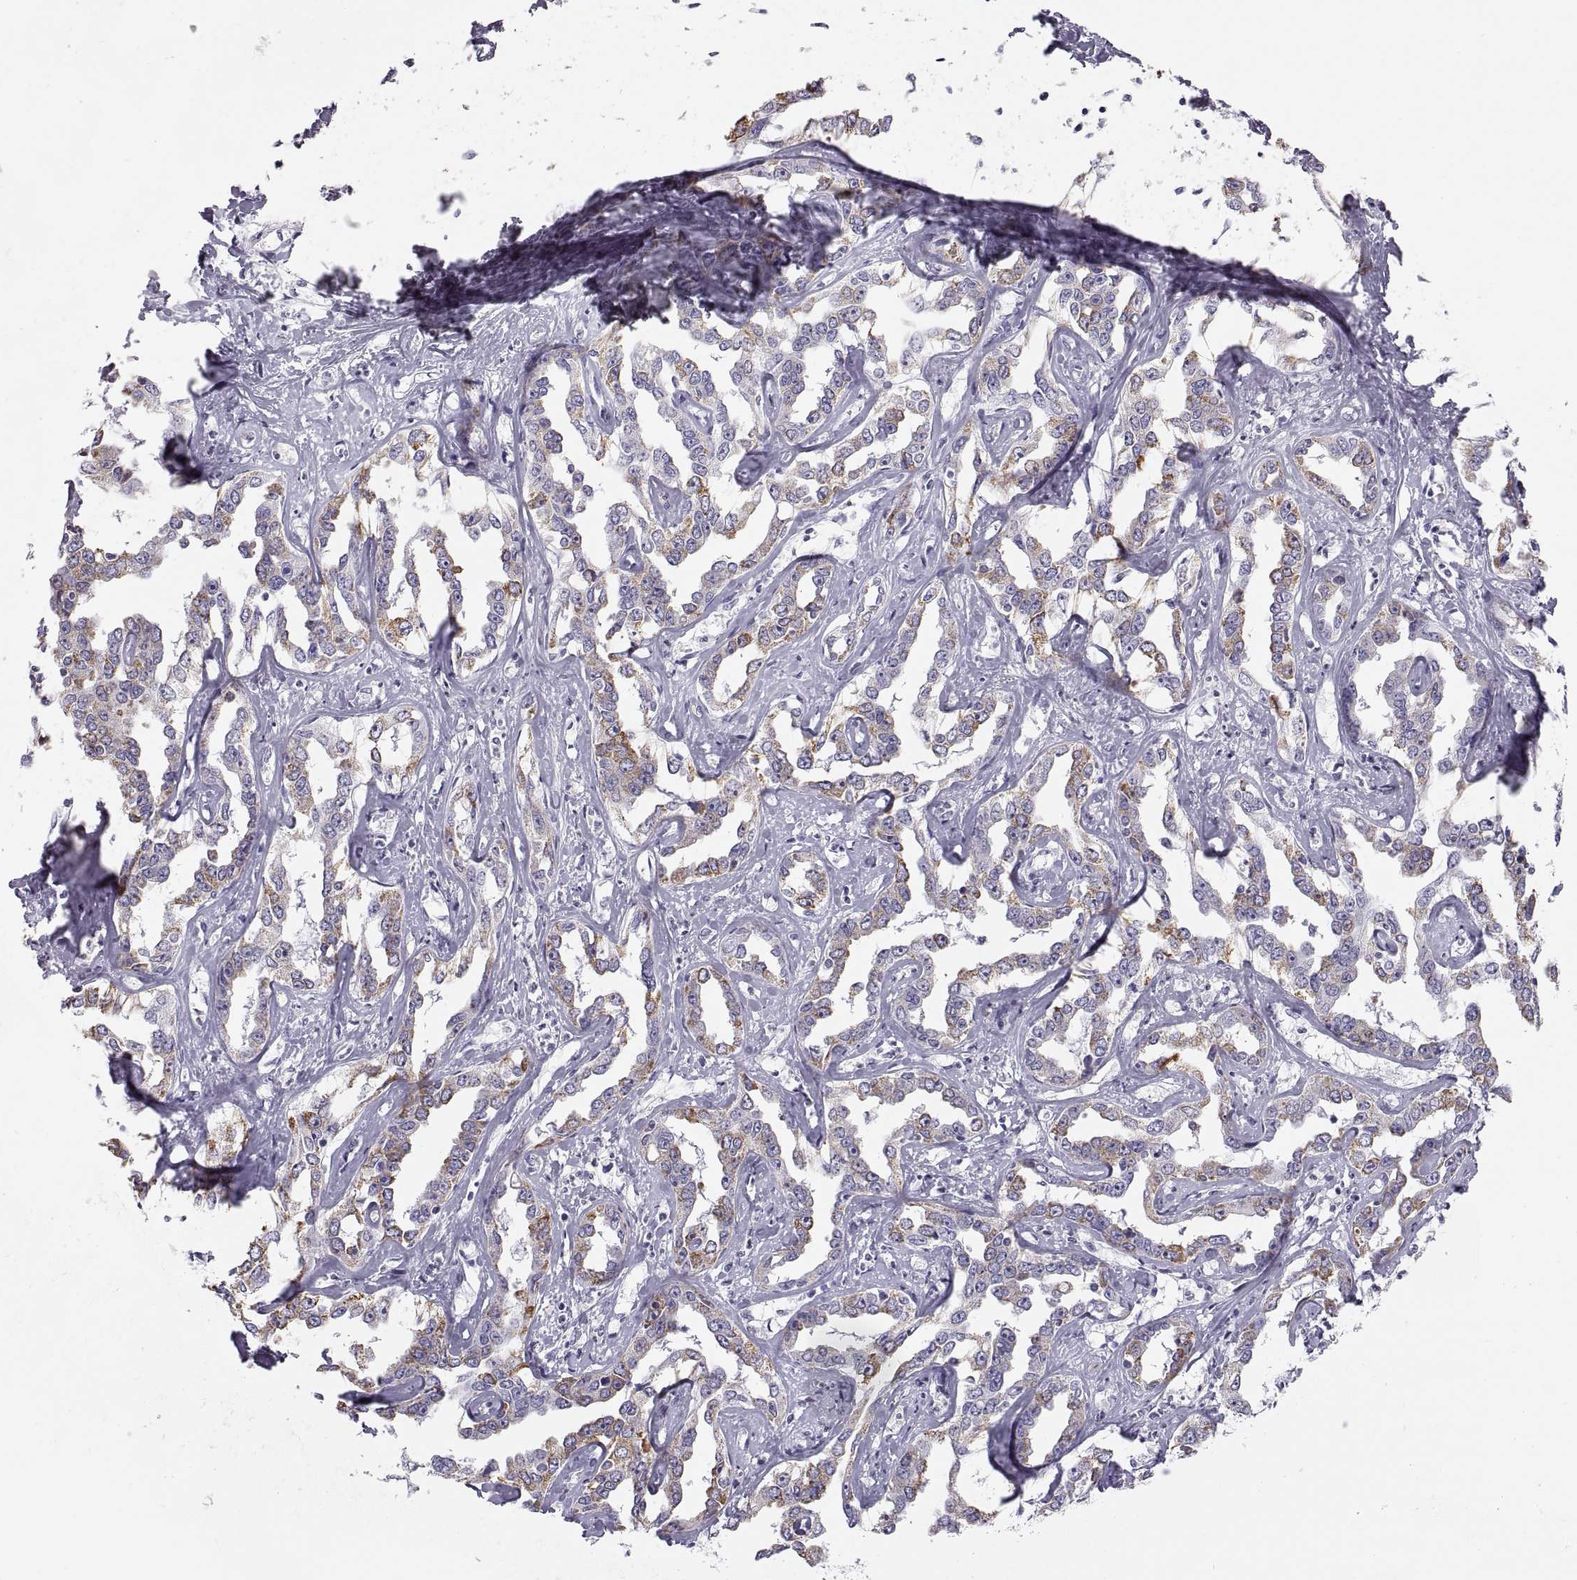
{"staining": {"intensity": "moderate", "quantity": "25%-75%", "location": "cytoplasmic/membranous"}, "tissue": "liver cancer", "cell_type": "Tumor cells", "image_type": "cancer", "snomed": [{"axis": "morphology", "description": "Cholangiocarcinoma"}, {"axis": "topography", "description": "Liver"}], "caption": "Cholangiocarcinoma (liver) stained for a protein shows moderate cytoplasmic/membranous positivity in tumor cells.", "gene": "COL9A3", "patient": {"sex": "male", "age": 59}}